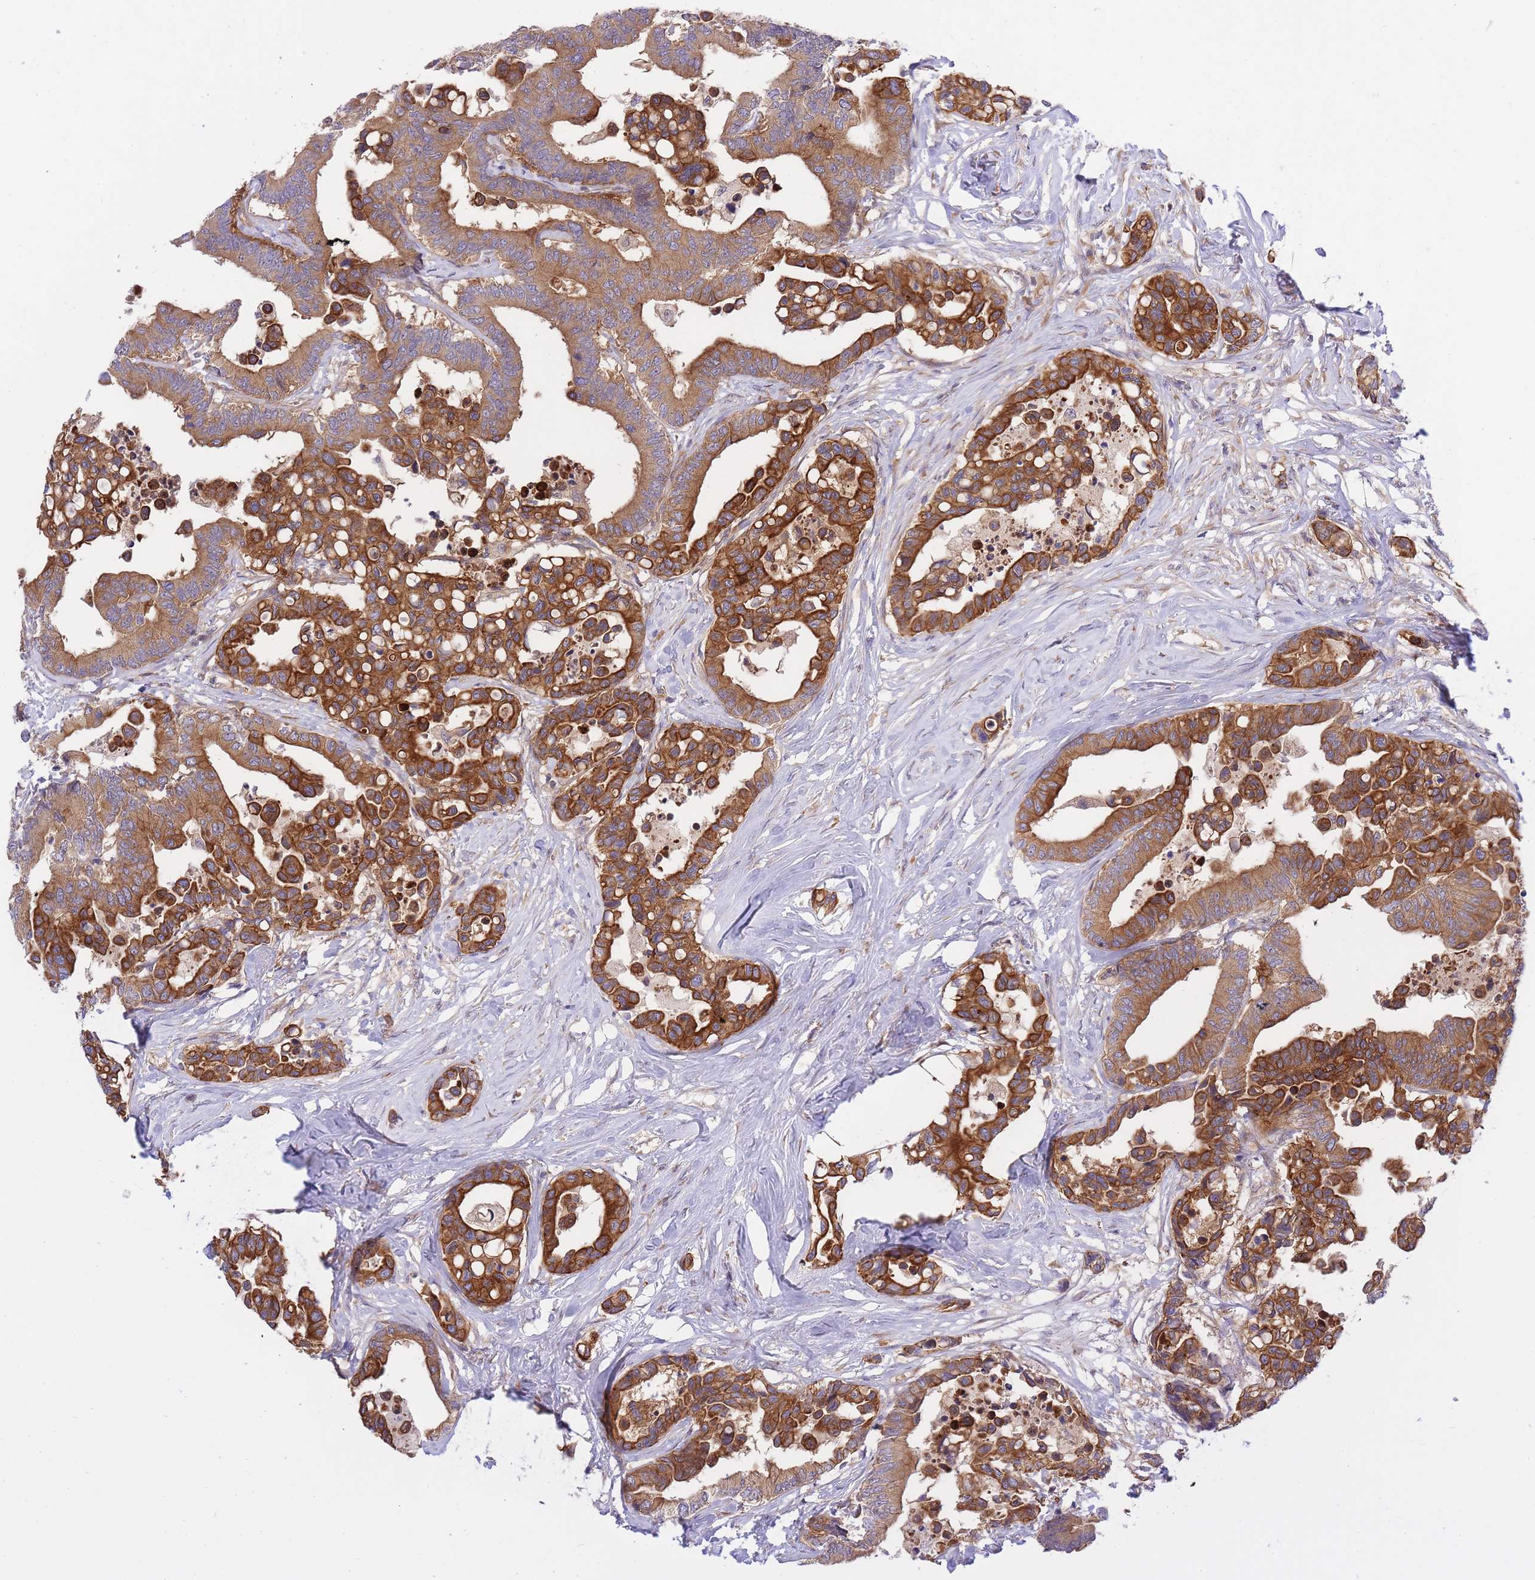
{"staining": {"intensity": "strong", "quantity": ">75%", "location": "cytoplasmic/membranous"}, "tissue": "colorectal cancer", "cell_type": "Tumor cells", "image_type": "cancer", "snomed": [{"axis": "morphology", "description": "Normal tissue, NOS"}, {"axis": "morphology", "description": "Adenocarcinoma, NOS"}, {"axis": "topography", "description": "Colon"}], "caption": "Immunohistochemistry (IHC) photomicrograph of human colorectal cancer stained for a protein (brown), which reveals high levels of strong cytoplasmic/membranous expression in about >75% of tumor cells.", "gene": "EIF2B2", "patient": {"sex": "male", "age": 82}}